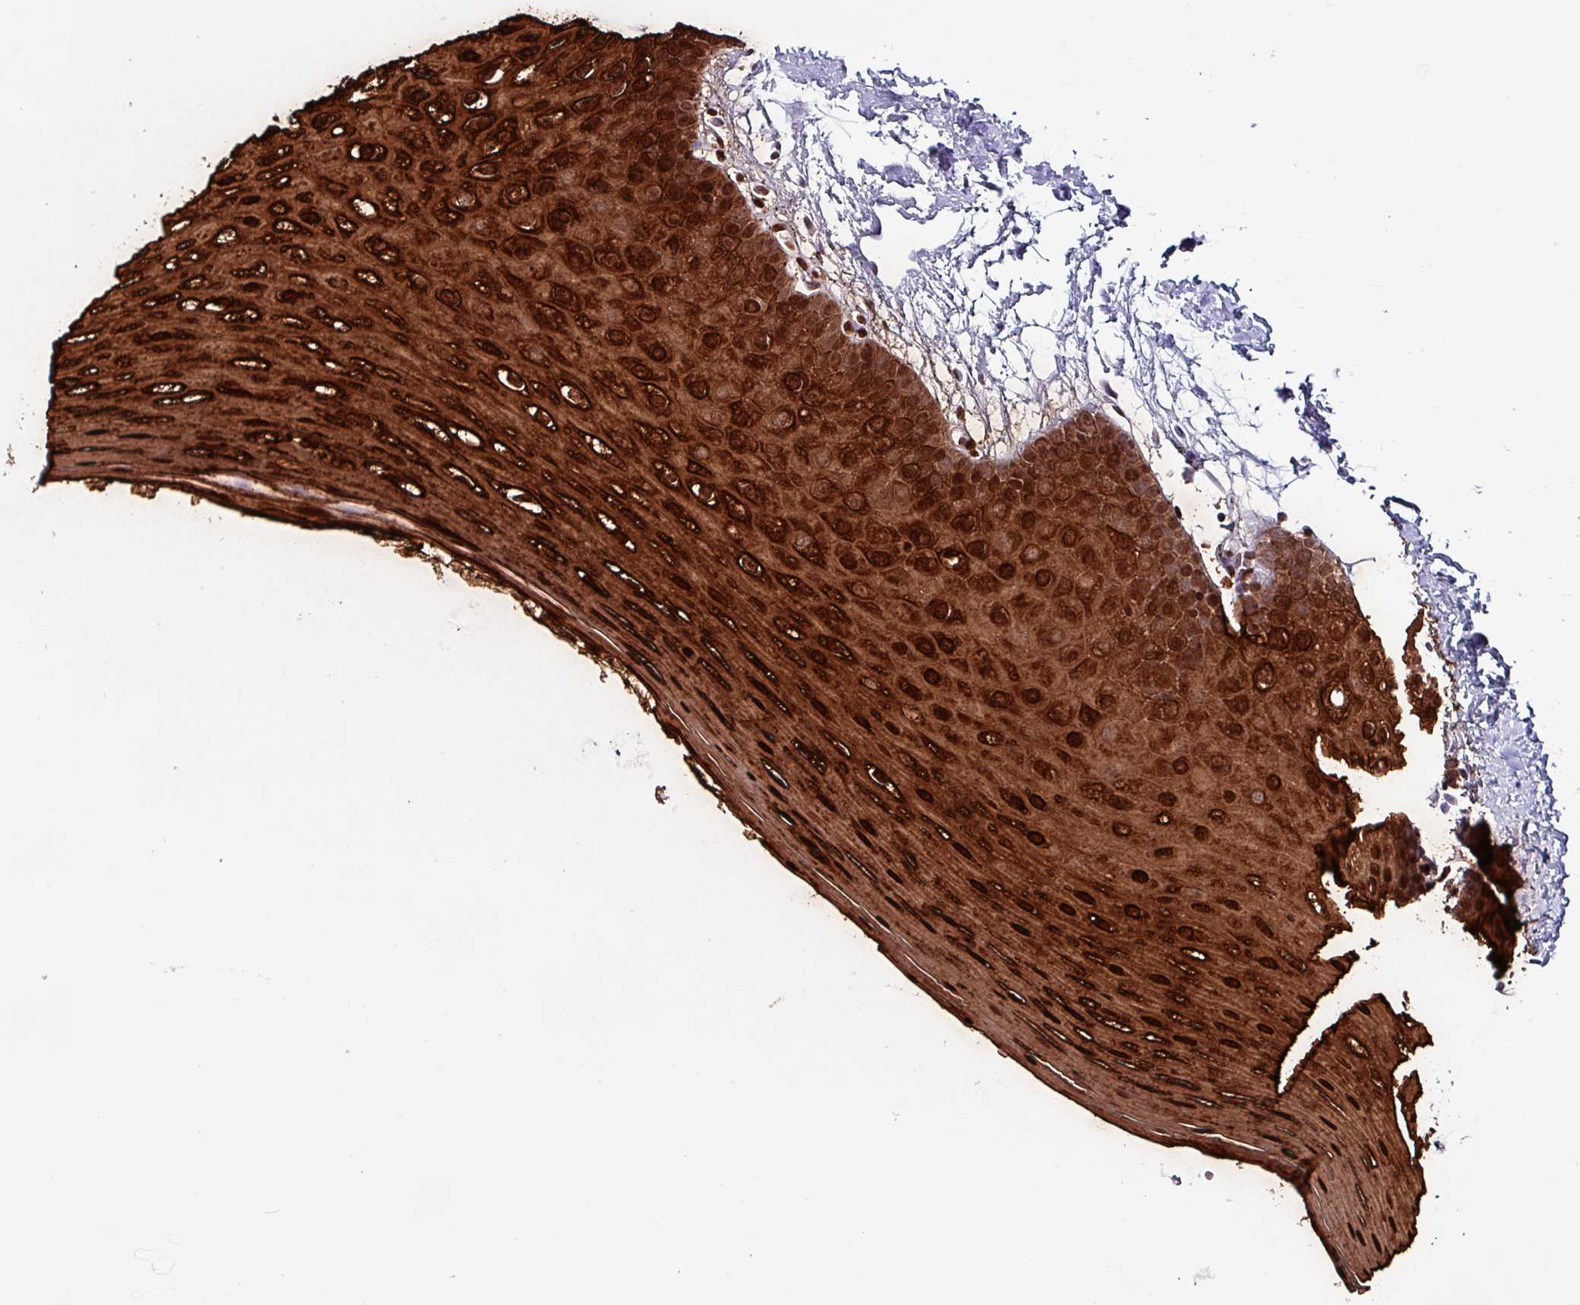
{"staining": {"intensity": "strong", "quantity": ">75%", "location": "cytoplasmic/membranous"}, "tissue": "oral mucosa", "cell_type": "Squamous epithelial cells", "image_type": "normal", "snomed": [{"axis": "morphology", "description": "Normal tissue, NOS"}, {"axis": "topography", "description": "Oral tissue"}], "caption": "This is a micrograph of immunohistochemistry (IHC) staining of benign oral mucosa, which shows strong positivity in the cytoplasmic/membranous of squamous epithelial cells.", "gene": "KRT6A", "patient": {"sex": "female", "age": 67}}